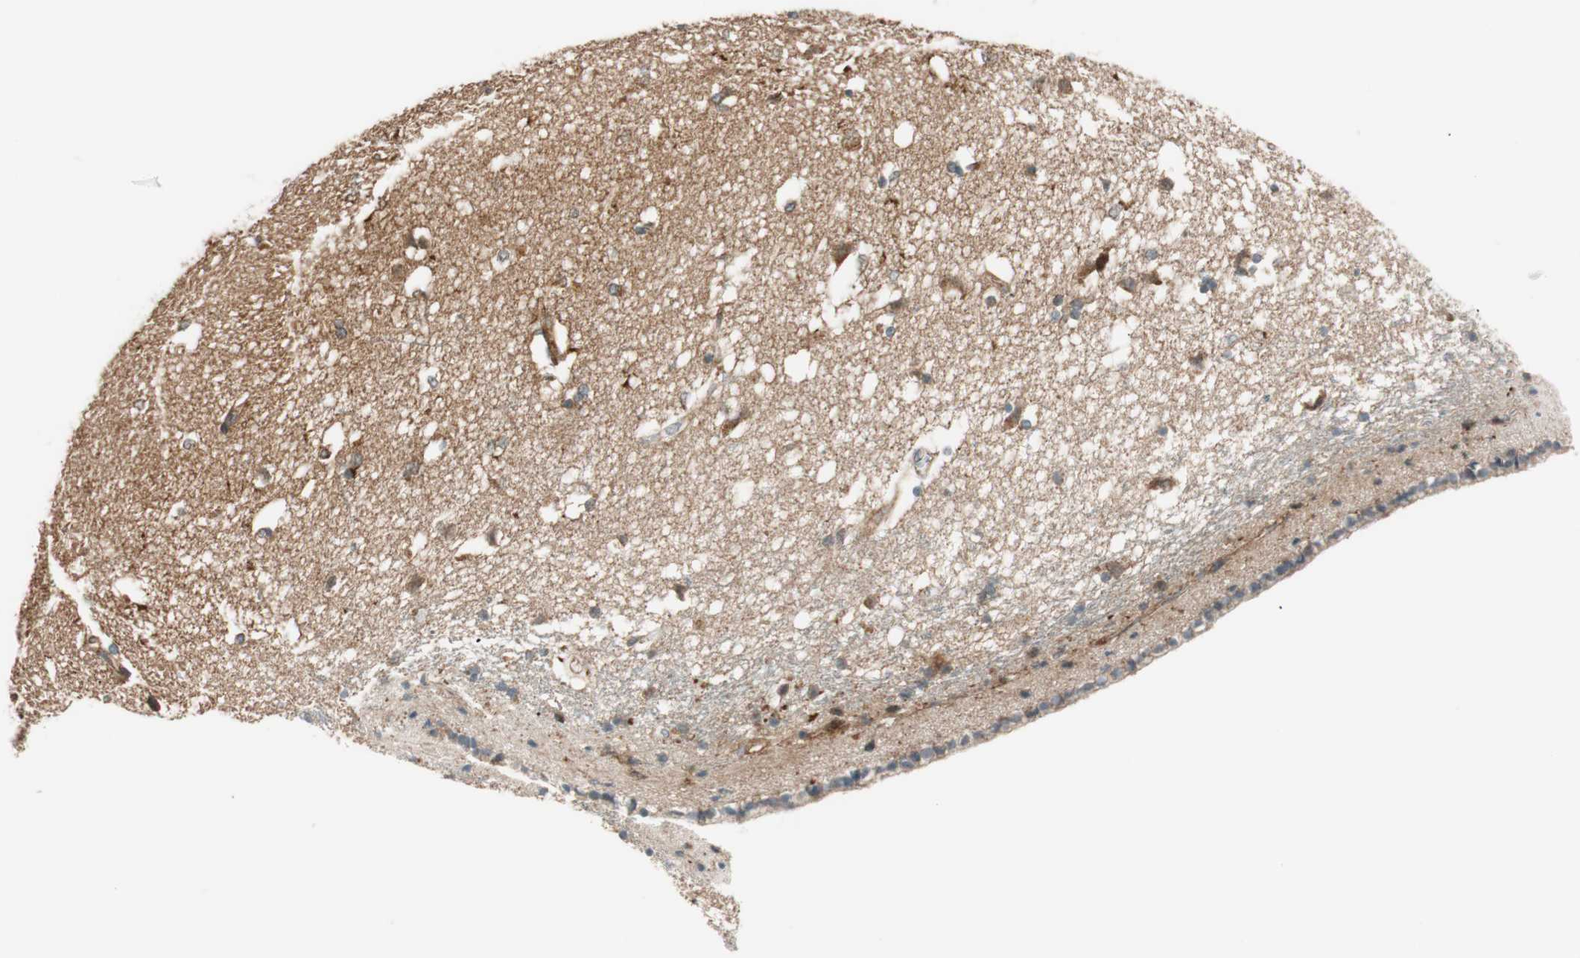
{"staining": {"intensity": "moderate", "quantity": "<25%", "location": "cytoplasmic/membranous"}, "tissue": "caudate", "cell_type": "Glial cells", "image_type": "normal", "snomed": [{"axis": "morphology", "description": "Normal tissue, NOS"}, {"axis": "topography", "description": "Lateral ventricle wall"}], "caption": "This photomicrograph exhibits immunohistochemistry (IHC) staining of benign human caudate, with low moderate cytoplasmic/membranous staining in approximately <25% of glial cells.", "gene": "ABI1", "patient": {"sex": "female", "age": 19}}